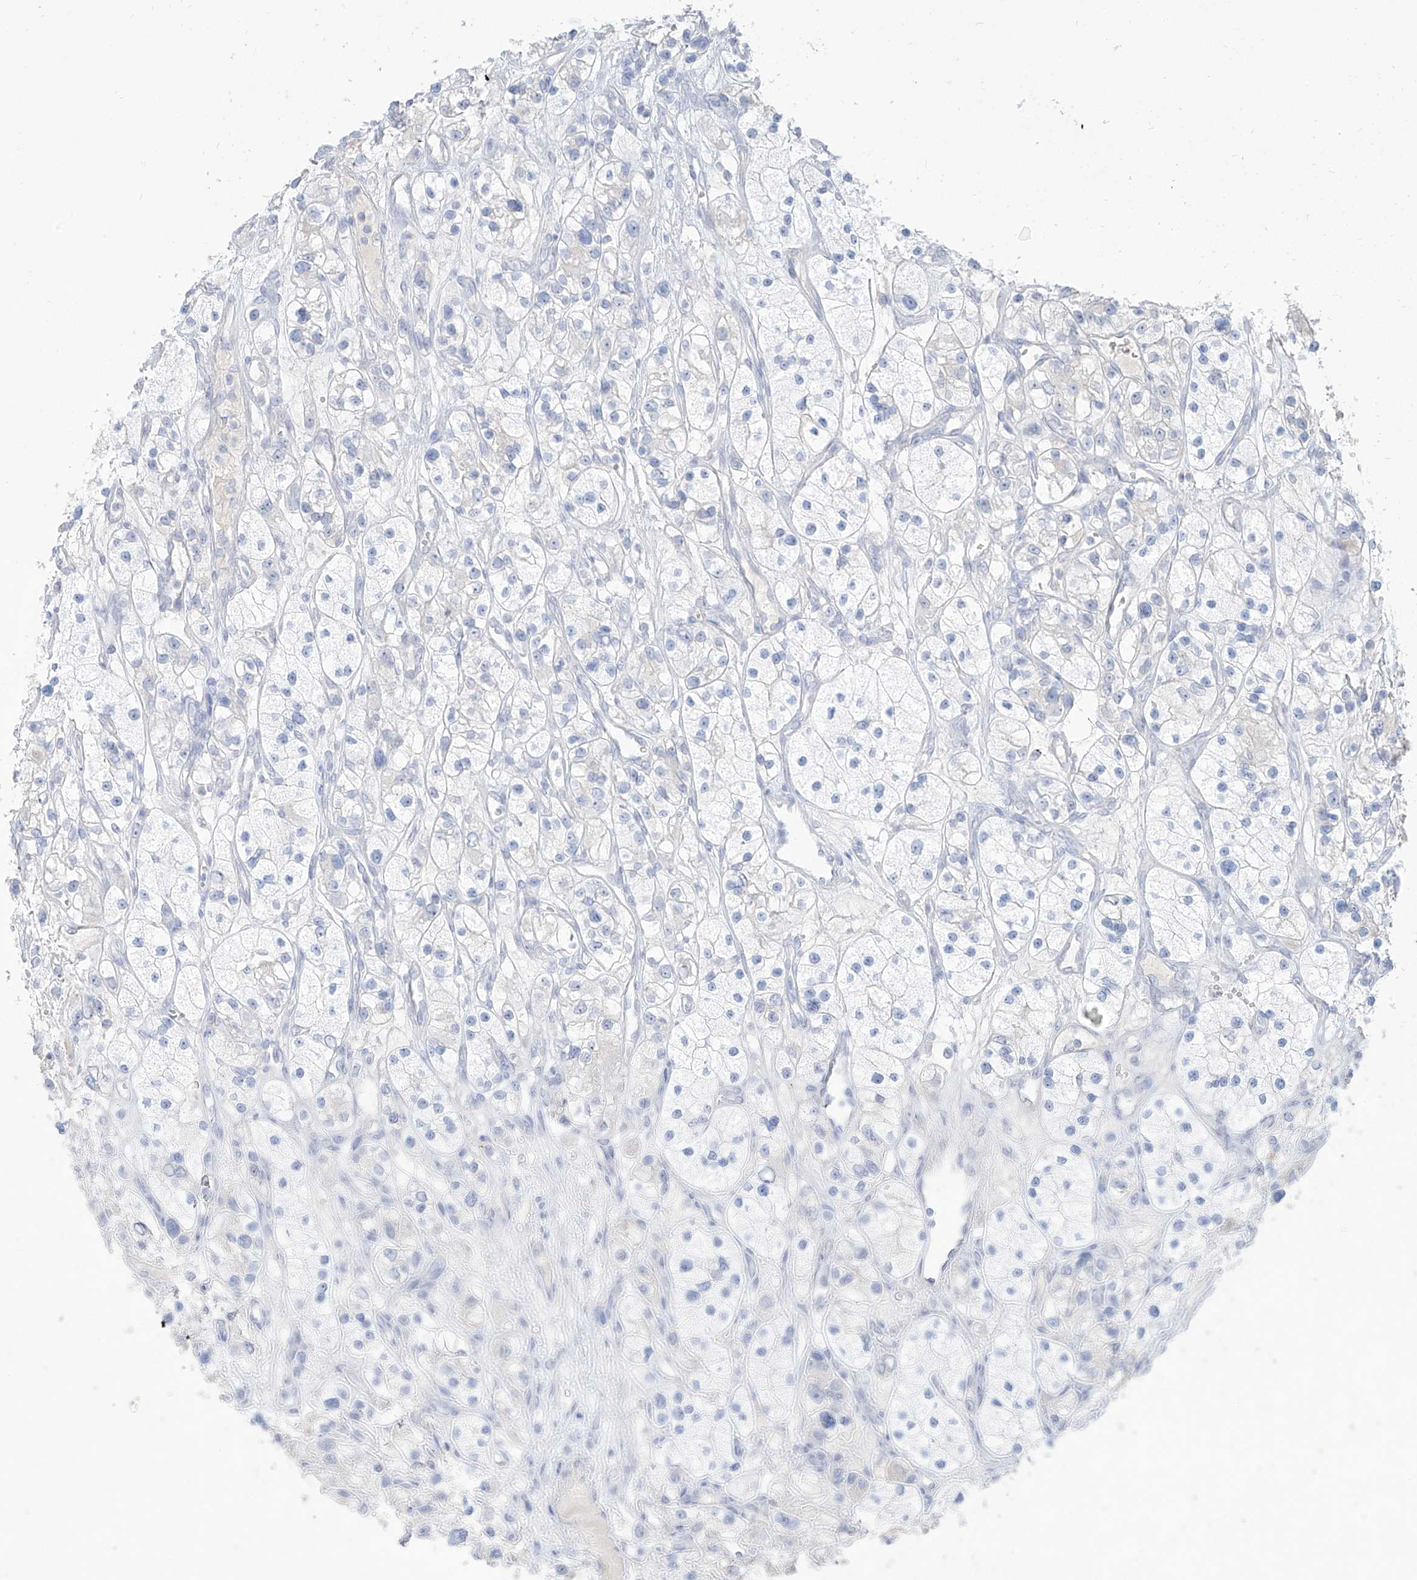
{"staining": {"intensity": "negative", "quantity": "none", "location": "none"}, "tissue": "renal cancer", "cell_type": "Tumor cells", "image_type": "cancer", "snomed": [{"axis": "morphology", "description": "Adenocarcinoma, NOS"}, {"axis": "topography", "description": "Kidney"}], "caption": "This is an IHC histopathology image of adenocarcinoma (renal). There is no expression in tumor cells.", "gene": "TGM4", "patient": {"sex": "female", "age": 57}}